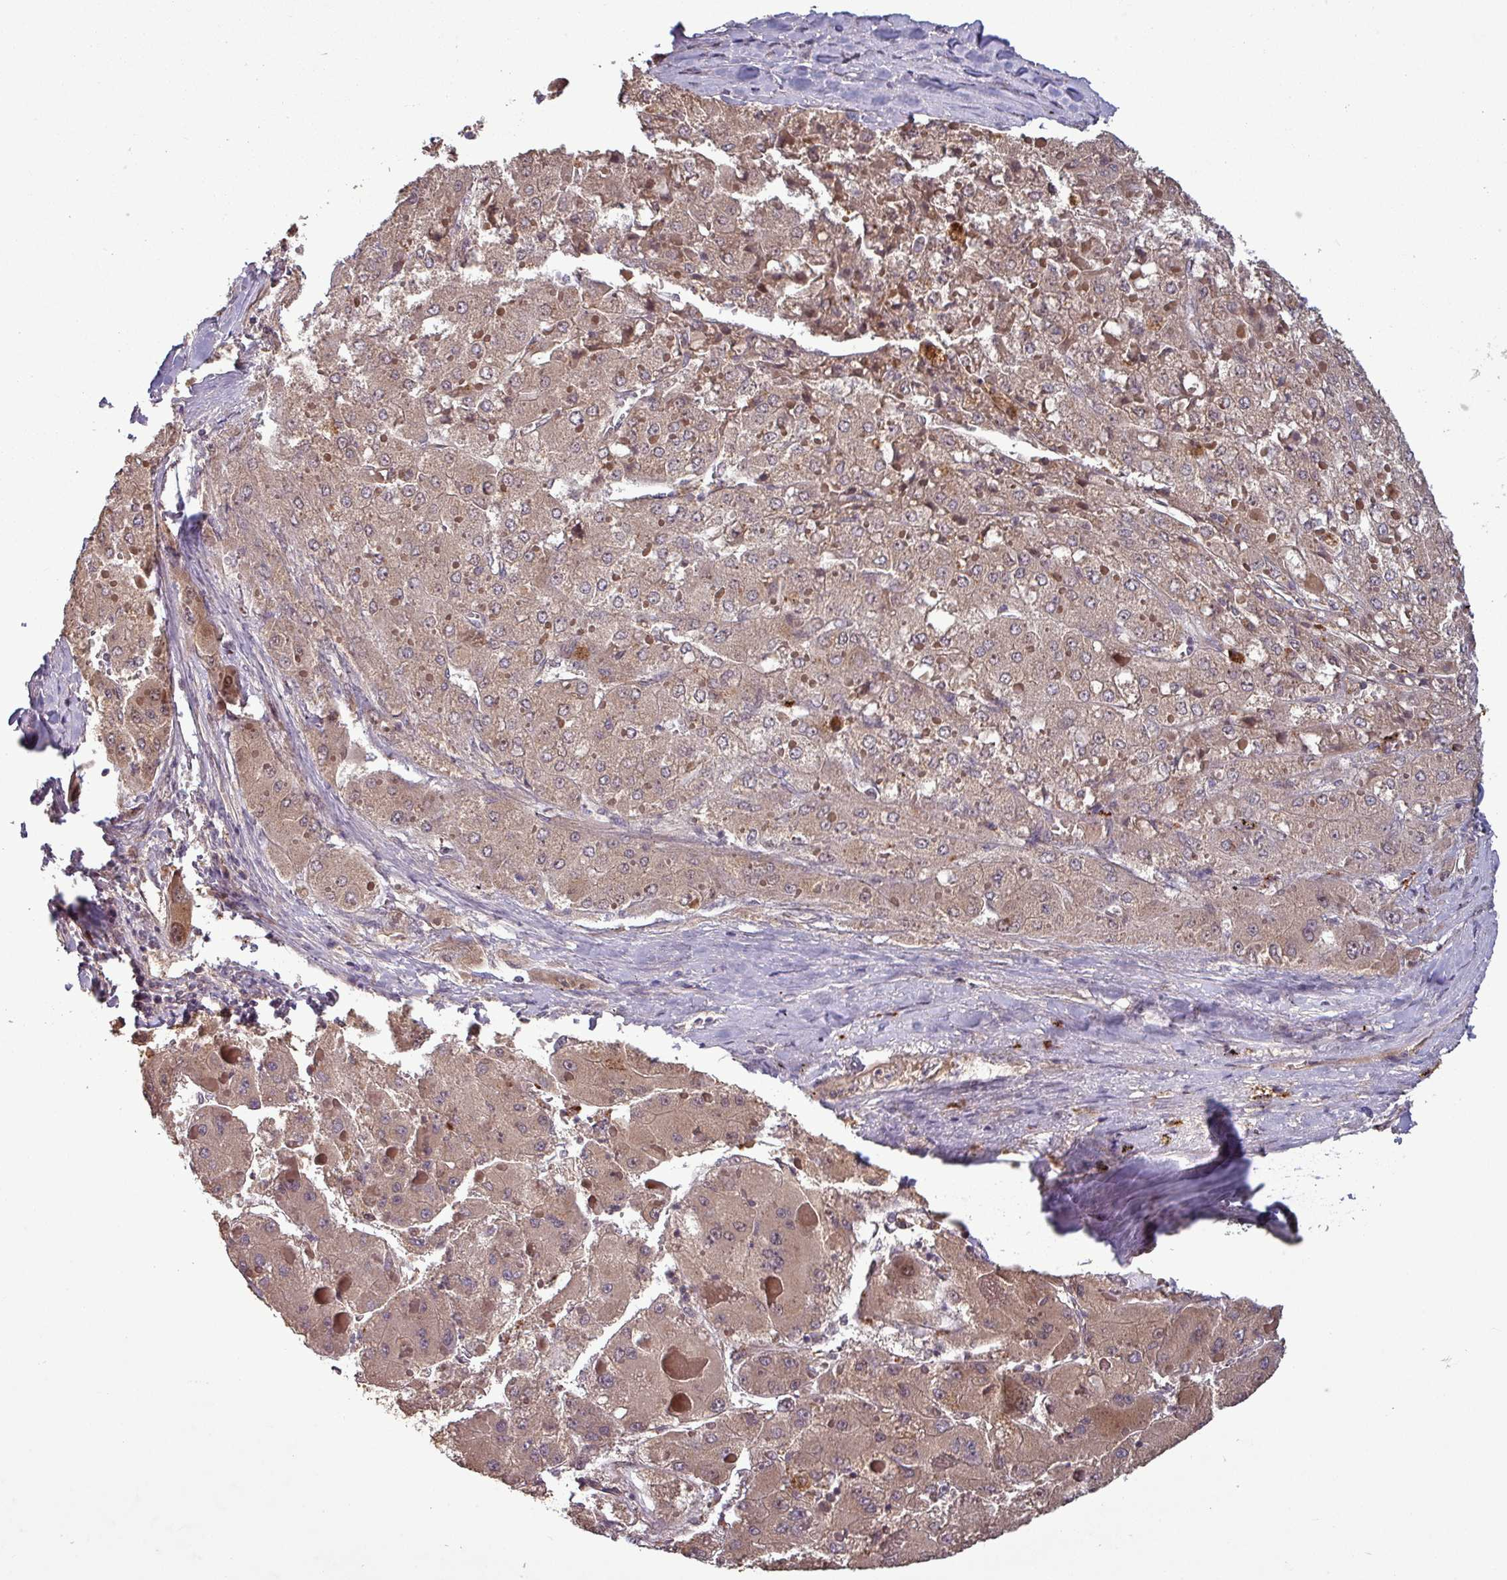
{"staining": {"intensity": "moderate", "quantity": ">75%", "location": "cytoplasmic/membranous"}, "tissue": "liver cancer", "cell_type": "Tumor cells", "image_type": "cancer", "snomed": [{"axis": "morphology", "description": "Carcinoma, Hepatocellular, NOS"}, {"axis": "topography", "description": "Liver"}], "caption": "A brown stain highlights moderate cytoplasmic/membranous positivity of a protein in liver hepatocellular carcinoma tumor cells. (Stains: DAB (3,3'-diaminobenzidine) in brown, nuclei in blue, Microscopy: brightfield microscopy at high magnification).", "gene": "PUS1", "patient": {"sex": "female", "age": 73}}